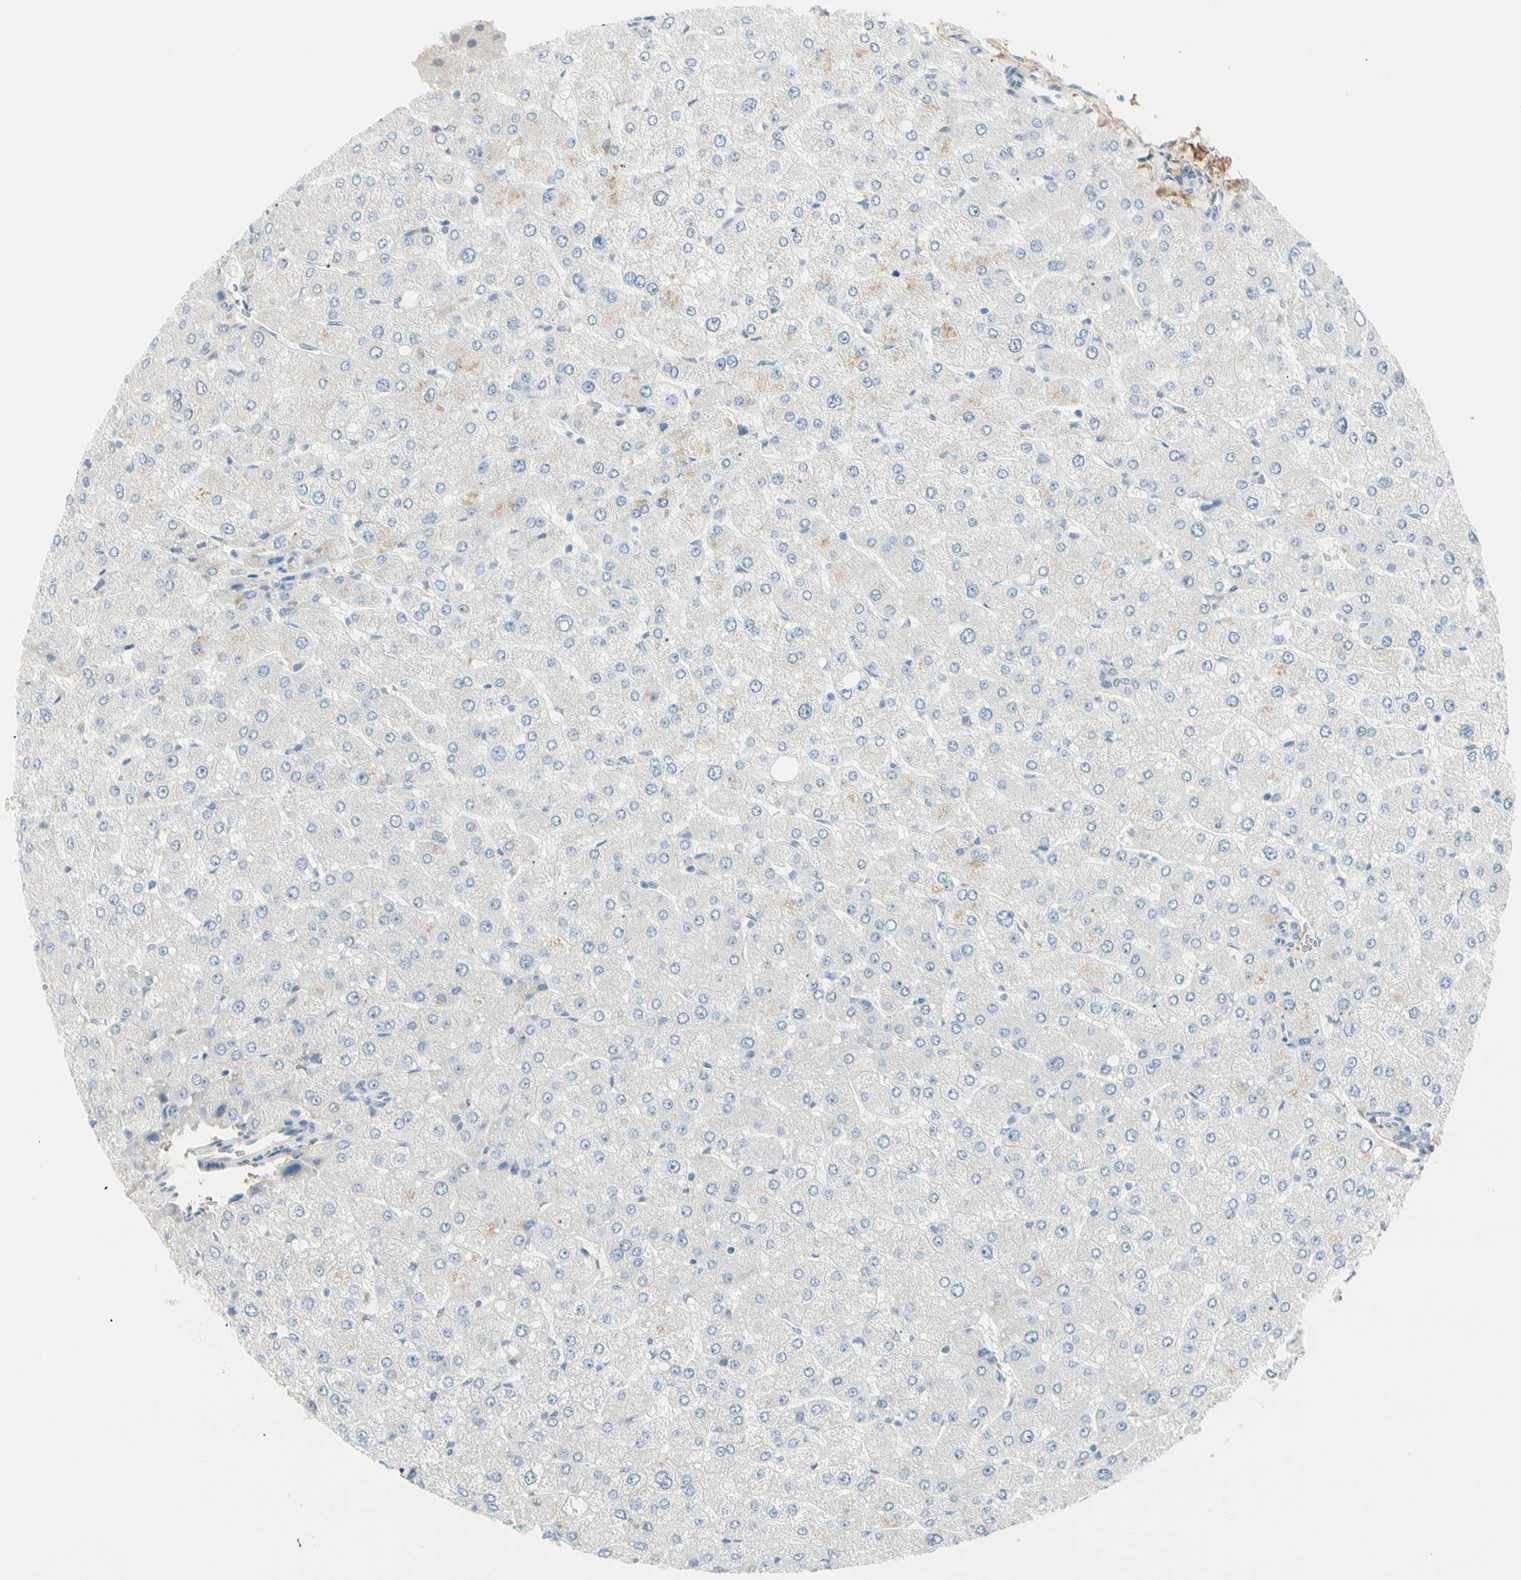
{"staining": {"intensity": "negative", "quantity": "none", "location": "none"}, "tissue": "liver", "cell_type": "Cholangiocytes", "image_type": "normal", "snomed": [{"axis": "morphology", "description": "Normal tissue, NOS"}, {"axis": "topography", "description": "Liver"}], "caption": "Human liver stained for a protein using immunohistochemistry displays no staining in cholangiocytes.", "gene": "ASPN", "patient": {"sex": "male", "age": 55}}